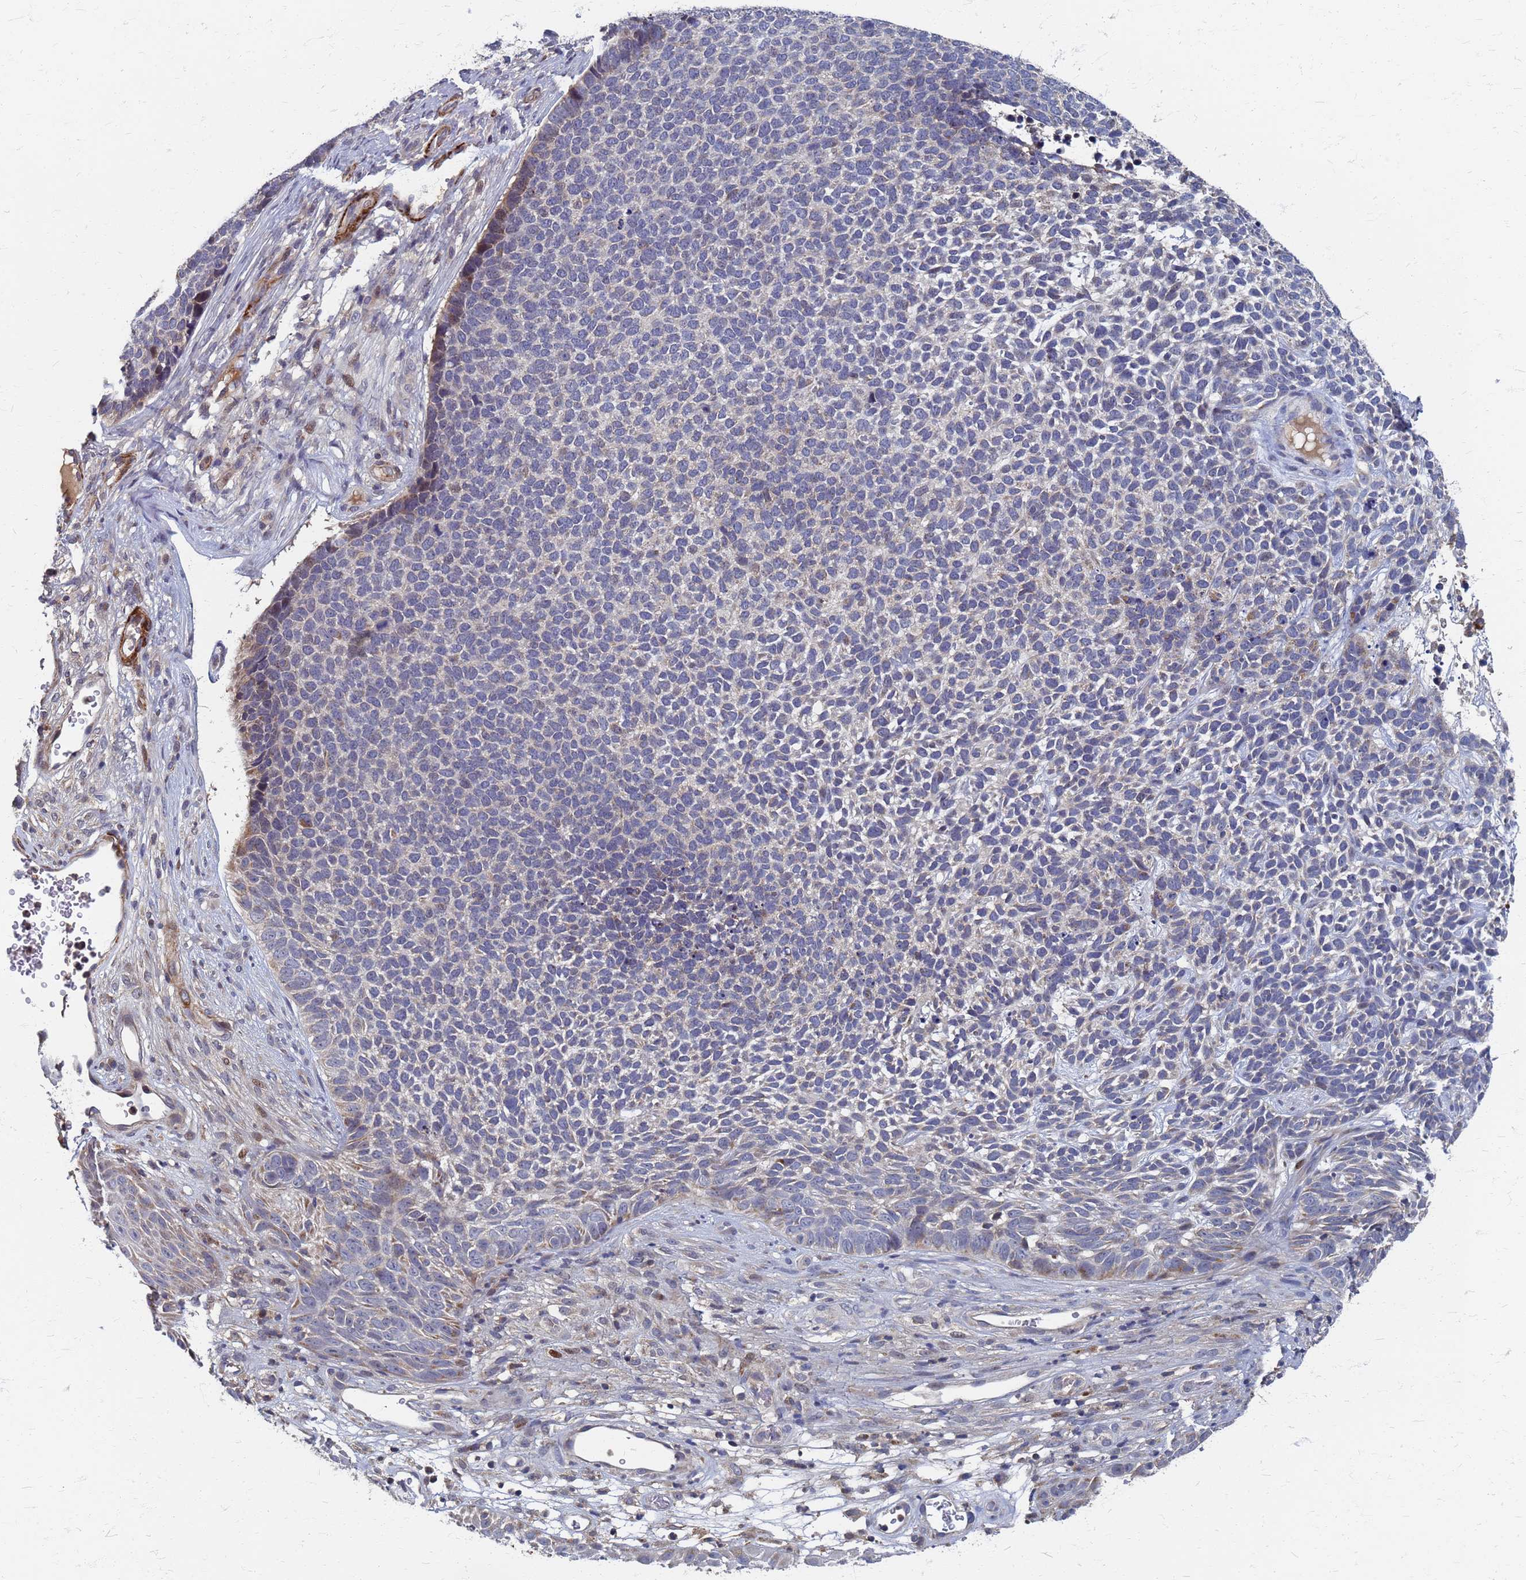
{"staining": {"intensity": "weak", "quantity": "<25%", "location": "cytoplasmic/membranous"}, "tissue": "skin cancer", "cell_type": "Tumor cells", "image_type": "cancer", "snomed": [{"axis": "morphology", "description": "Basal cell carcinoma"}, {"axis": "topography", "description": "Skin"}], "caption": "Immunohistochemical staining of human skin basal cell carcinoma exhibits no significant staining in tumor cells.", "gene": "ATPAF1", "patient": {"sex": "female", "age": 84}}